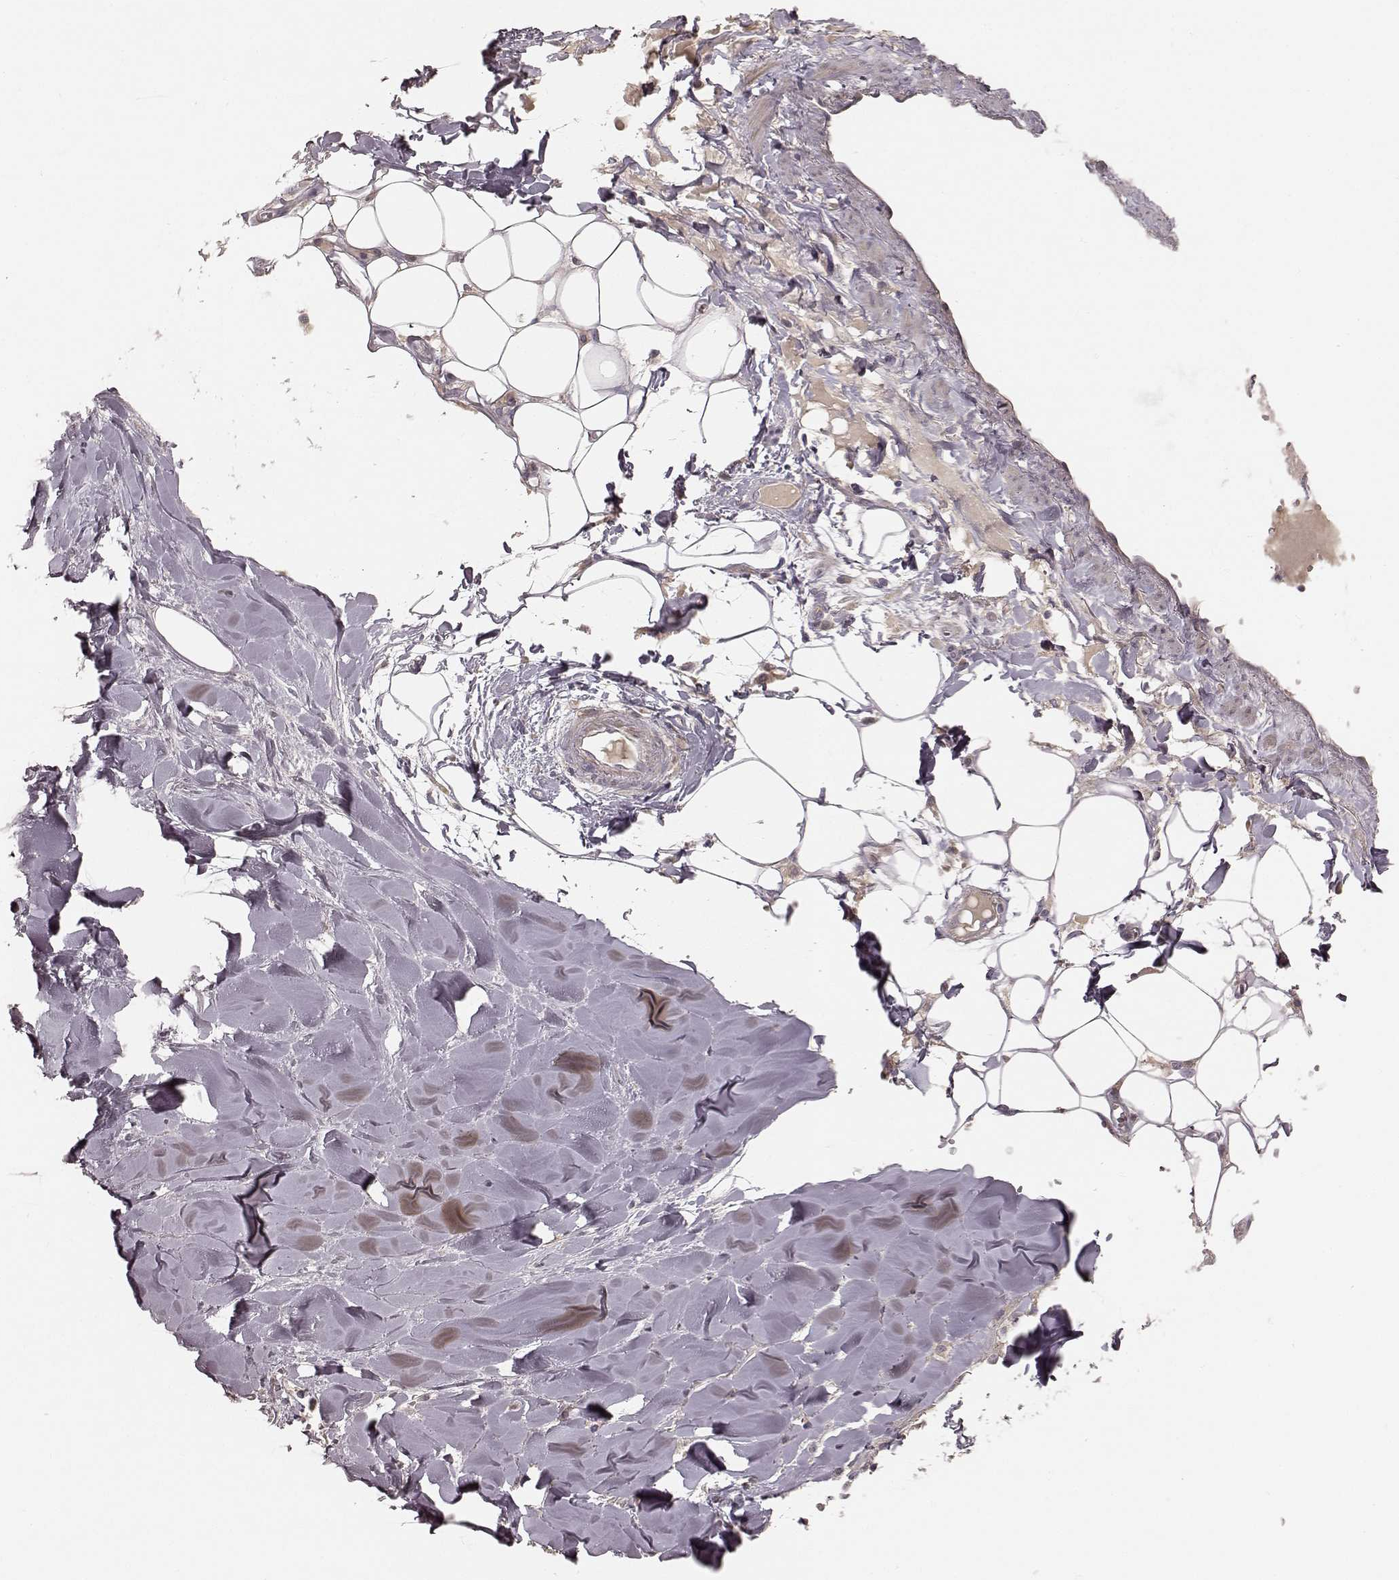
{"staining": {"intensity": "negative", "quantity": "none", "location": "none"}, "tissue": "adipose tissue", "cell_type": "Adipocytes", "image_type": "normal", "snomed": [{"axis": "morphology", "description": "Normal tissue, NOS"}, {"axis": "morphology", "description": "Squamous cell carcinoma, NOS"}, {"axis": "topography", "description": "Cartilage tissue"}, {"axis": "topography", "description": "Bronchus"}, {"axis": "topography", "description": "Lung"}], "caption": "Benign adipose tissue was stained to show a protein in brown. There is no significant expression in adipocytes.", "gene": "KCNJ9", "patient": {"sex": "male", "age": 66}}